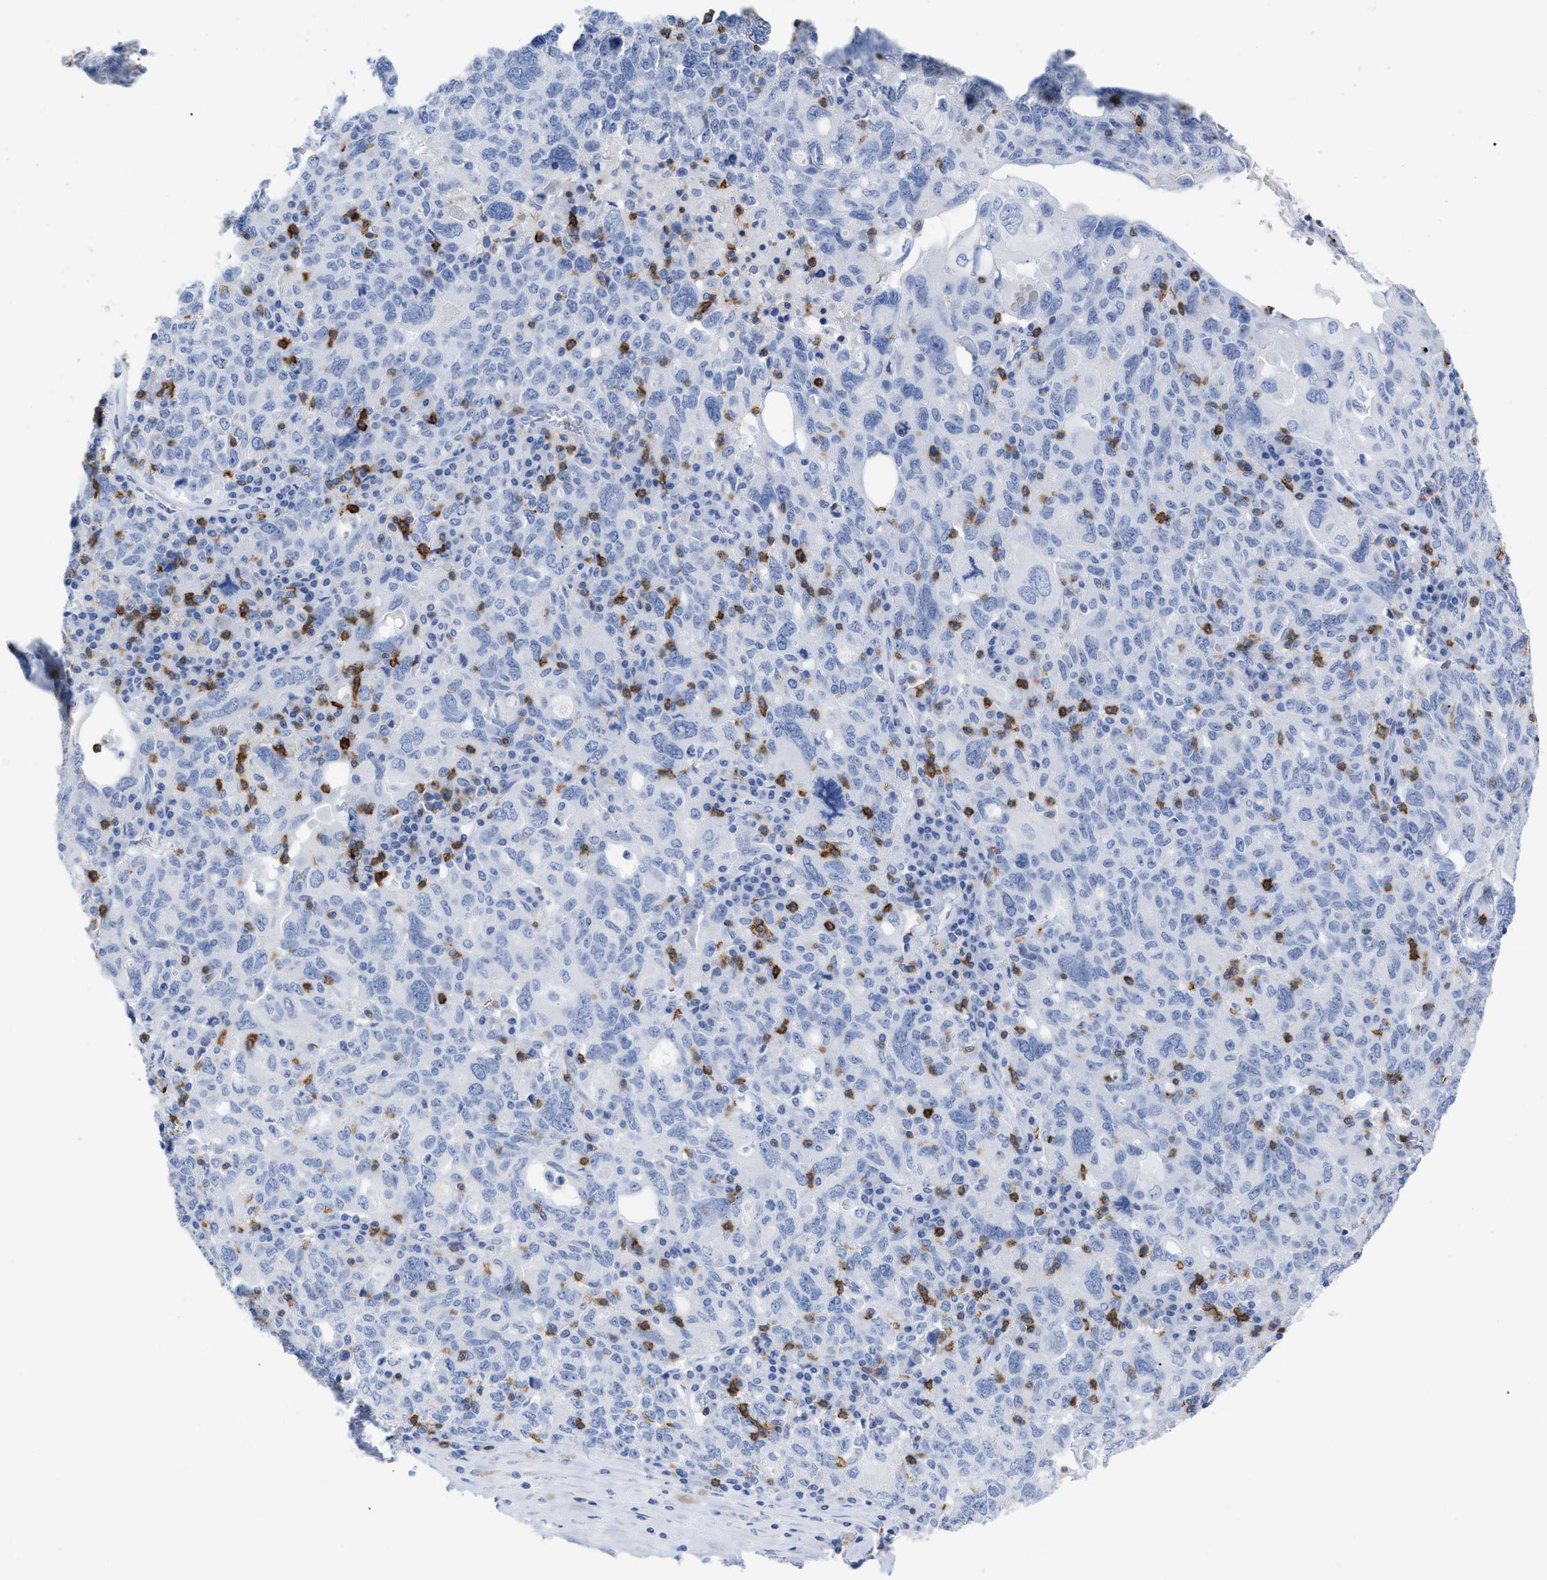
{"staining": {"intensity": "negative", "quantity": "none", "location": "none"}, "tissue": "ovarian cancer", "cell_type": "Tumor cells", "image_type": "cancer", "snomed": [{"axis": "morphology", "description": "Carcinoma, endometroid"}, {"axis": "topography", "description": "Ovary"}], "caption": "Tumor cells are negative for protein expression in human ovarian endometroid carcinoma.", "gene": "CD5", "patient": {"sex": "female", "age": 62}}